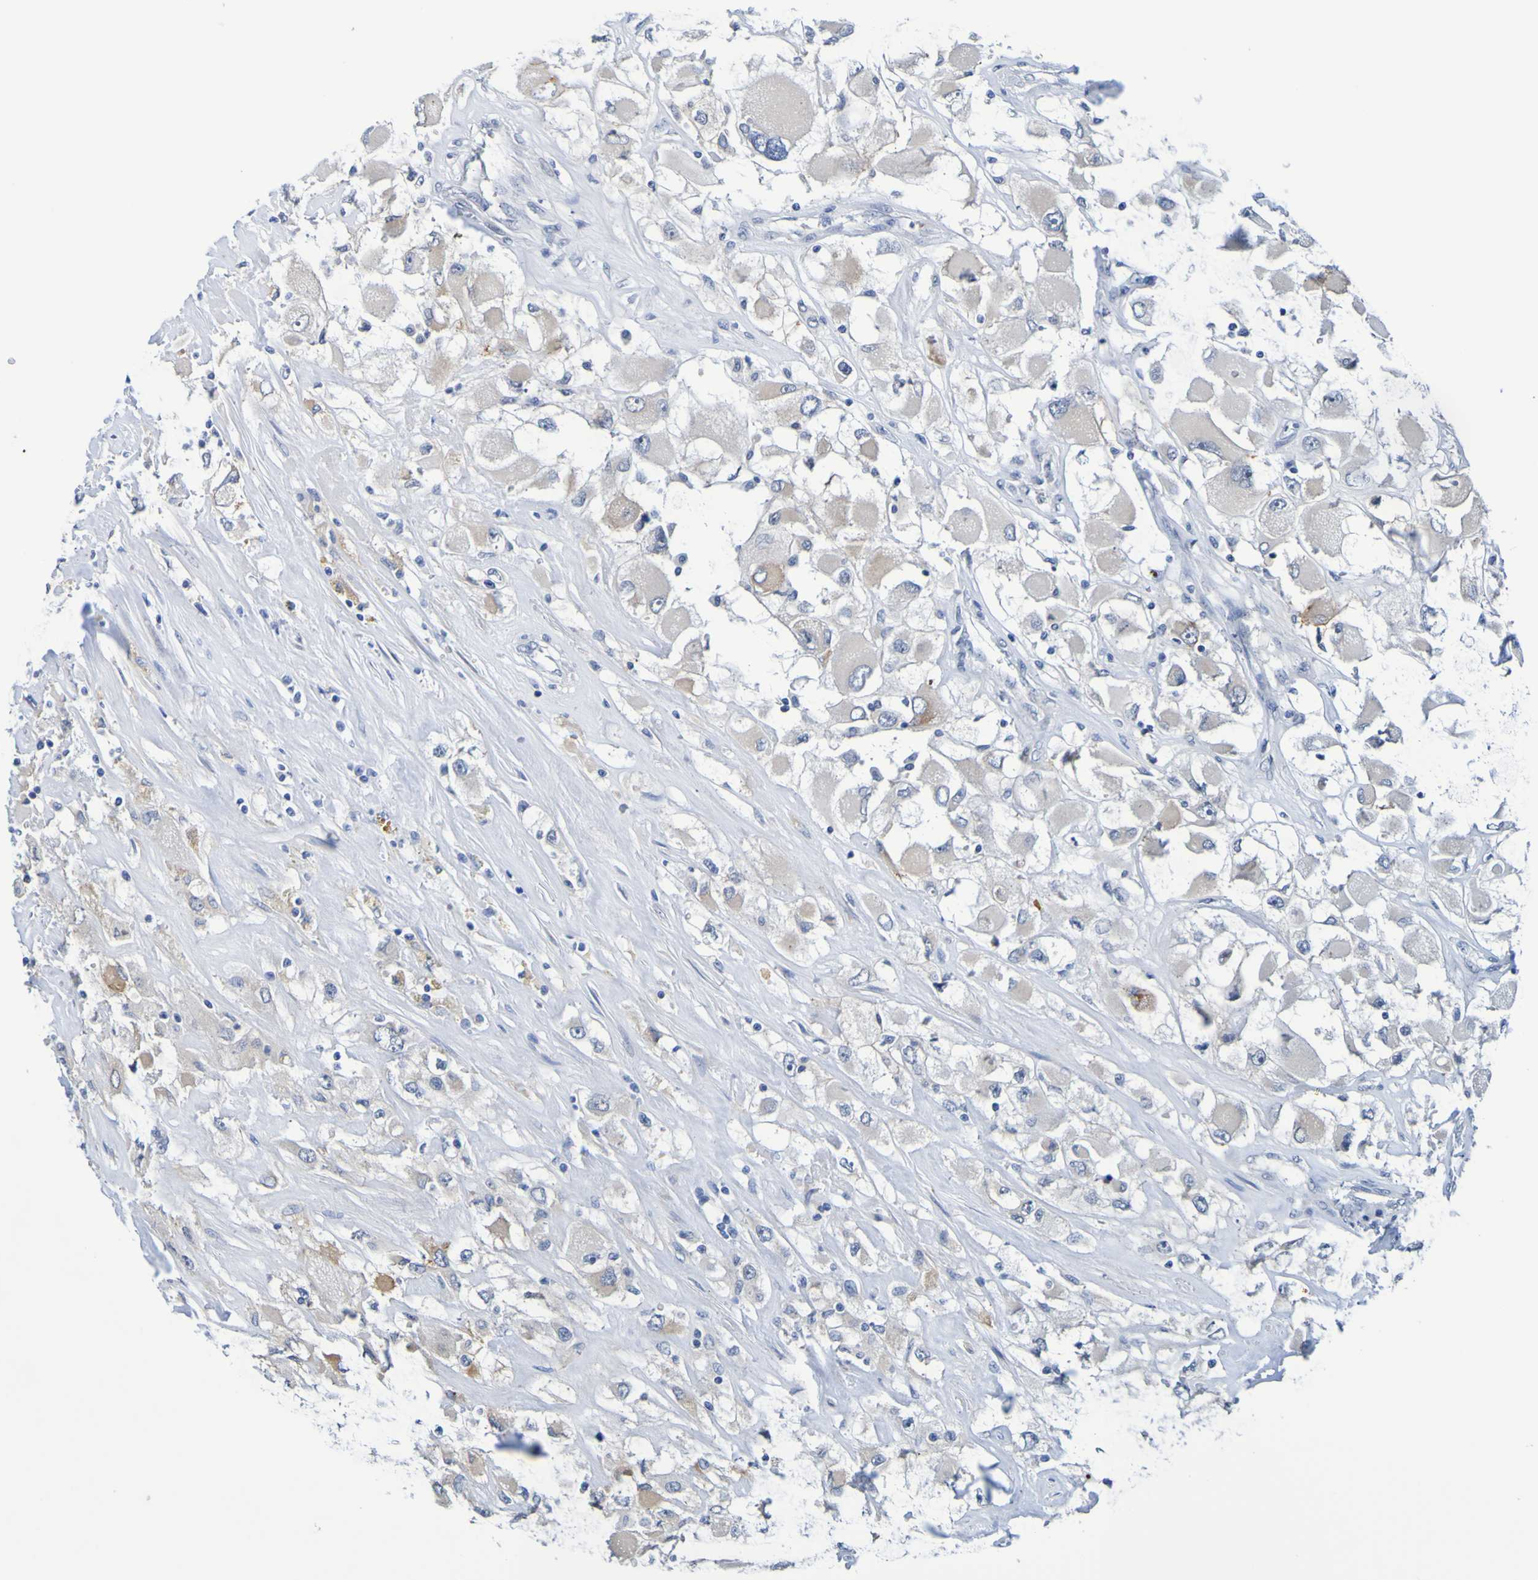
{"staining": {"intensity": "negative", "quantity": "none", "location": "none"}, "tissue": "renal cancer", "cell_type": "Tumor cells", "image_type": "cancer", "snomed": [{"axis": "morphology", "description": "Adenocarcinoma, NOS"}, {"axis": "topography", "description": "Kidney"}], "caption": "Immunohistochemistry of renal cancer (adenocarcinoma) displays no positivity in tumor cells.", "gene": "VMA21", "patient": {"sex": "female", "age": 52}}